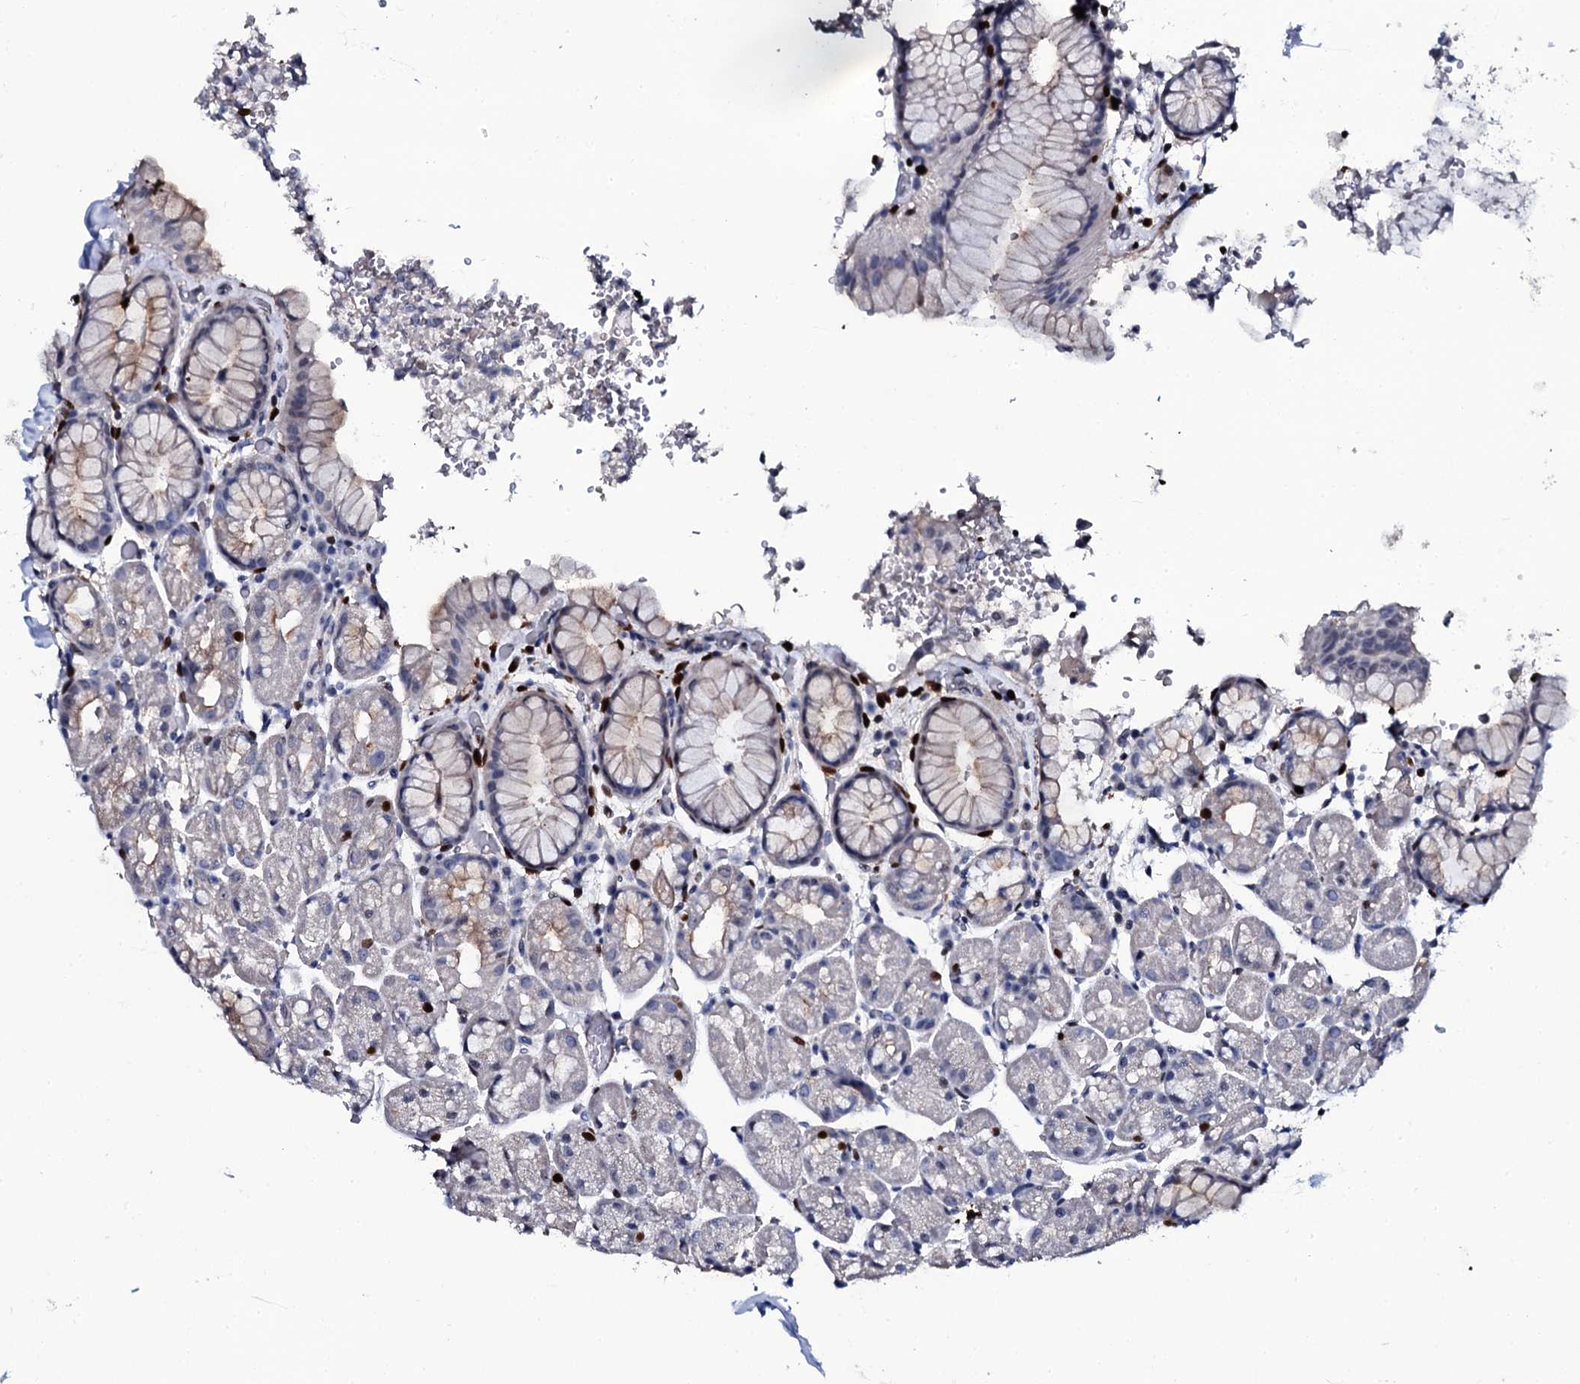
{"staining": {"intensity": "strong", "quantity": "<25%", "location": "nuclear"}, "tissue": "stomach", "cell_type": "Glandular cells", "image_type": "normal", "snomed": [{"axis": "morphology", "description": "Normal tissue, NOS"}, {"axis": "topography", "description": "Stomach, upper"}, {"axis": "topography", "description": "Stomach, lower"}], "caption": "This photomicrograph demonstrates IHC staining of benign human stomach, with medium strong nuclear expression in approximately <25% of glandular cells.", "gene": "NPM2", "patient": {"sex": "male", "age": 67}}